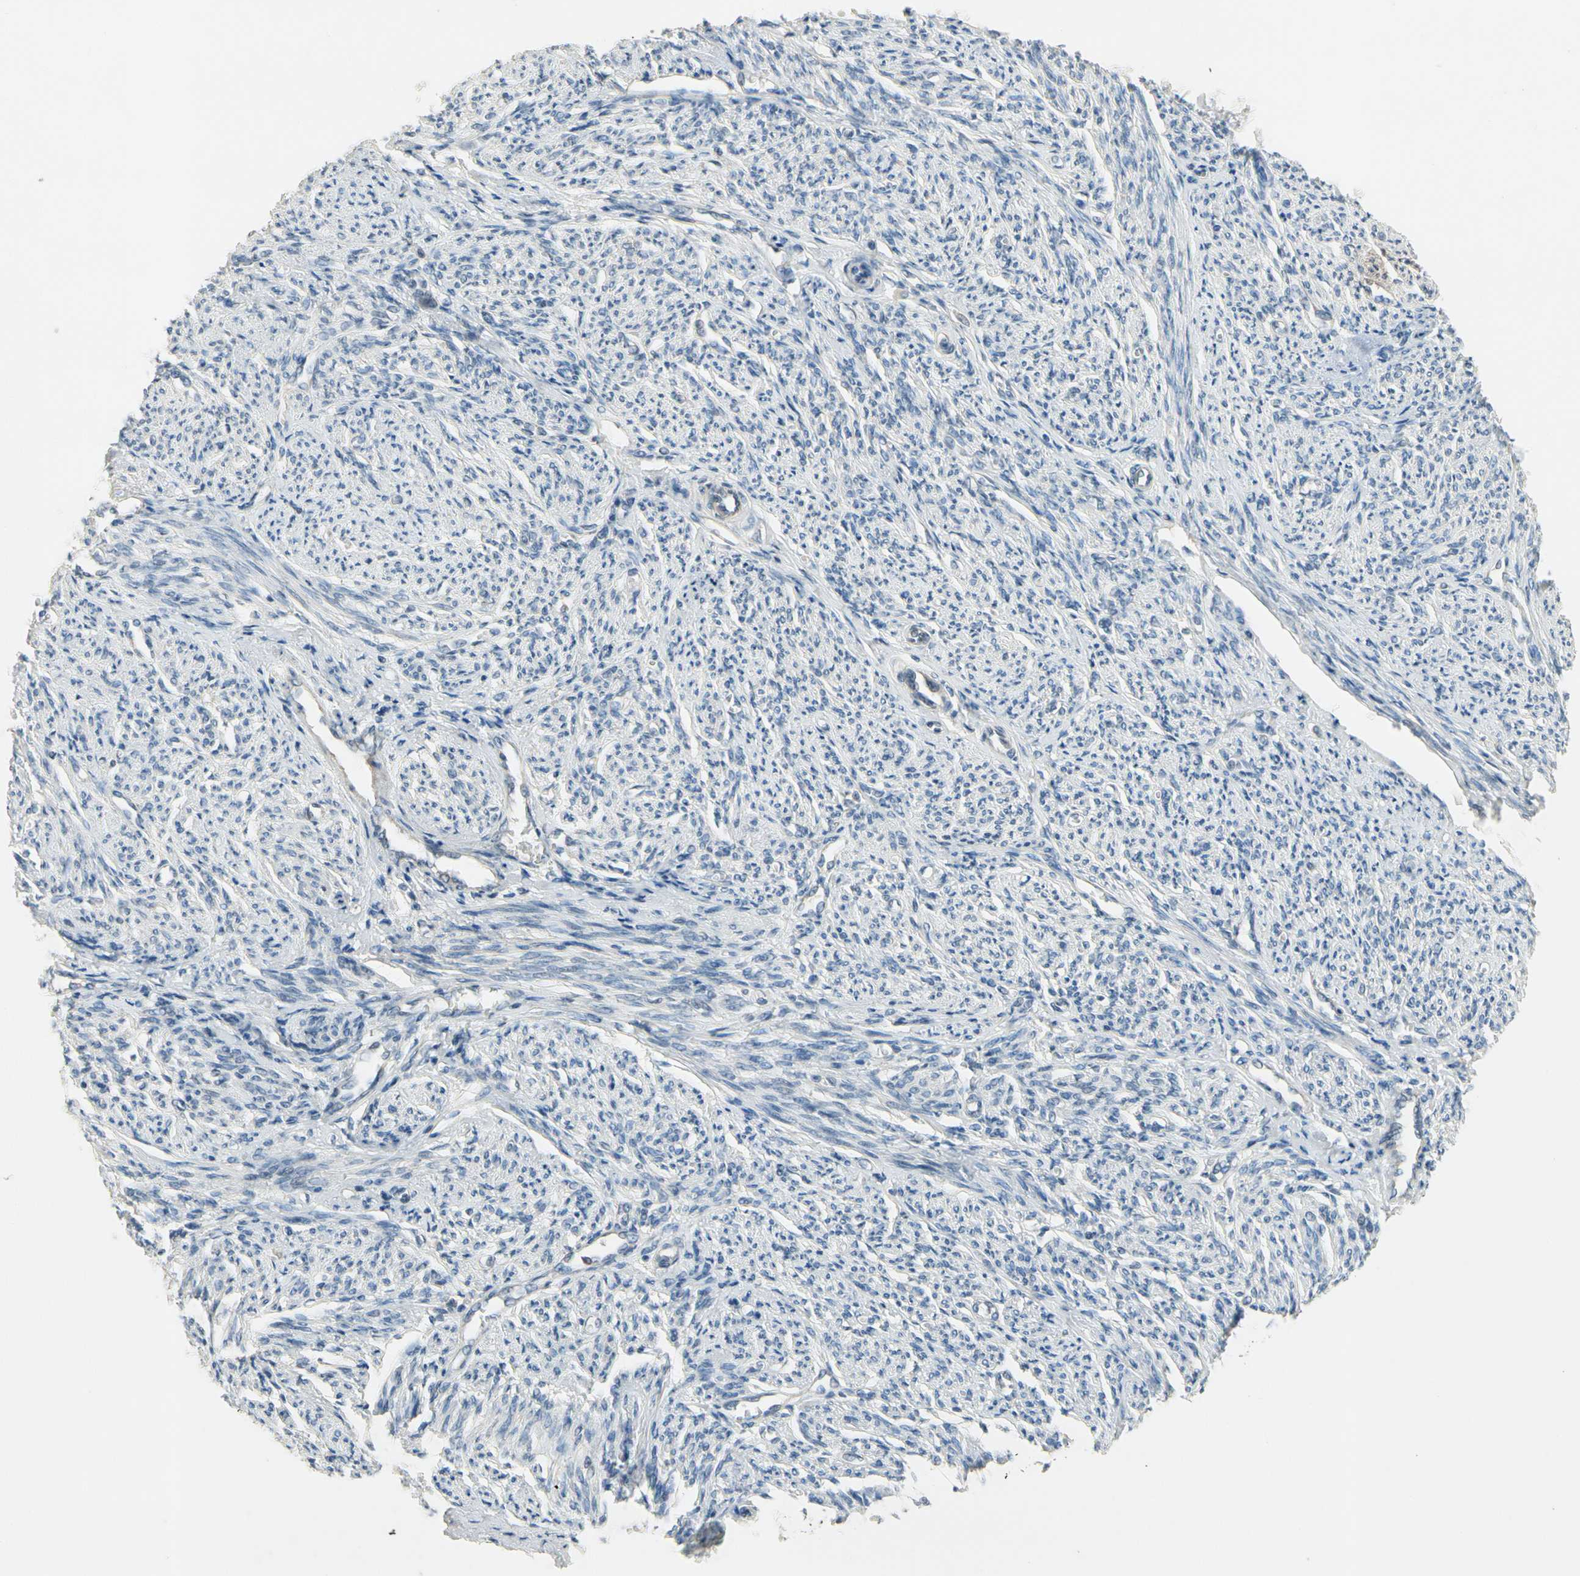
{"staining": {"intensity": "weak", "quantity": ">75%", "location": "cytoplasmic/membranous"}, "tissue": "smooth muscle", "cell_type": "Smooth muscle cells", "image_type": "normal", "snomed": [{"axis": "morphology", "description": "Normal tissue, NOS"}, {"axis": "topography", "description": "Smooth muscle"}], "caption": "Protein analysis of benign smooth muscle shows weak cytoplasmic/membranous staining in about >75% of smooth muscle cells. (Stains: DAB in brown, nuclei in blue, Microscopy: brightfield microscopy at high magnification).", "gene": "PIP5K1B", "patient": {"sex": "female", "age": 65}}